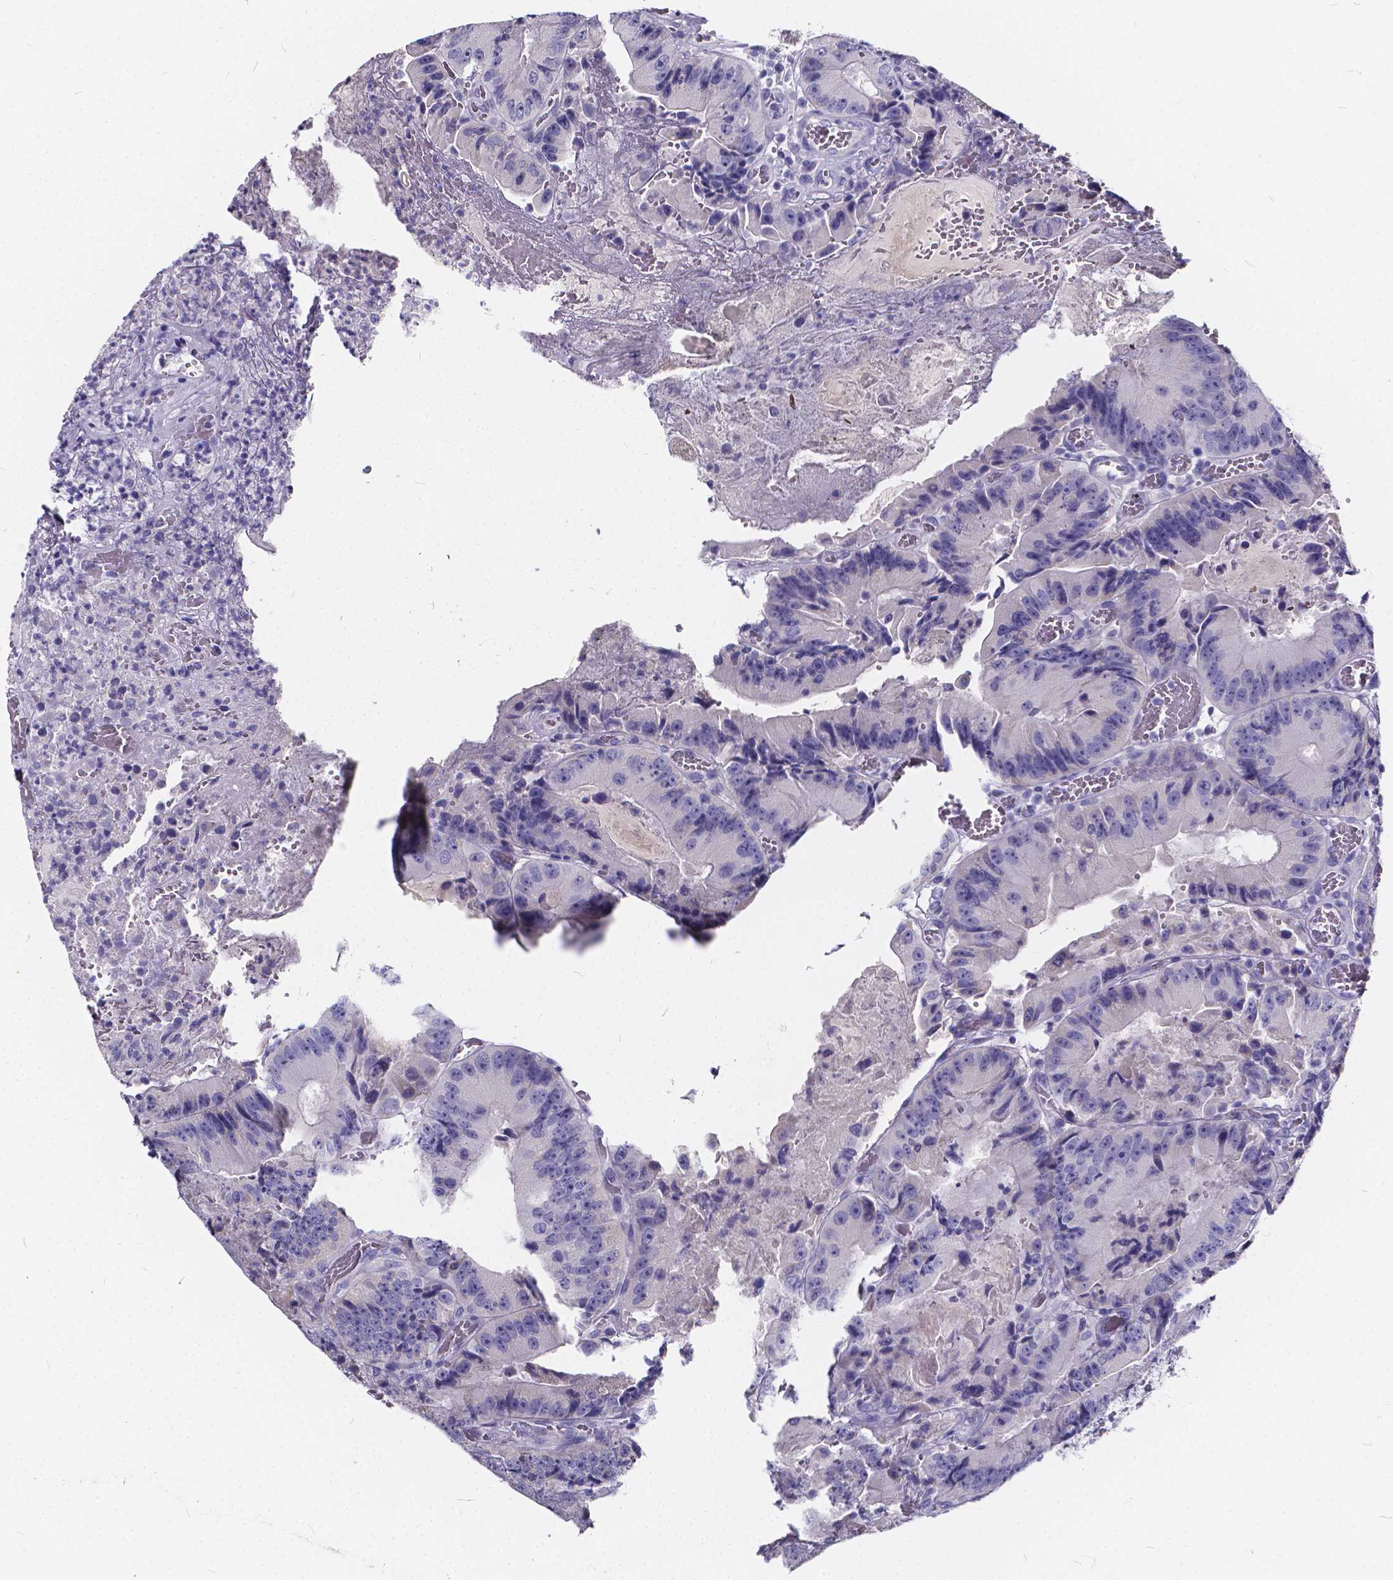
{"staining": {"intensity": "negative", "quantity": "none", "location": "none"}, "tissue": "colorectal cancer", "cell_type": "Tumor cells", "image_type": "cancer", "snomed": [{"axis": "morphology", "description": "Adenocarcinoma, NOS"}, {"axis": "topography", "description": "Colon"}], "caption": "Immunohistochemistry of colorectal cancer shows no expression in tumor cells. (DAB IHC with hematoxylin counter stain).", "gene": "SPEF2", "patient": {"sex": "female", "age": 86}}